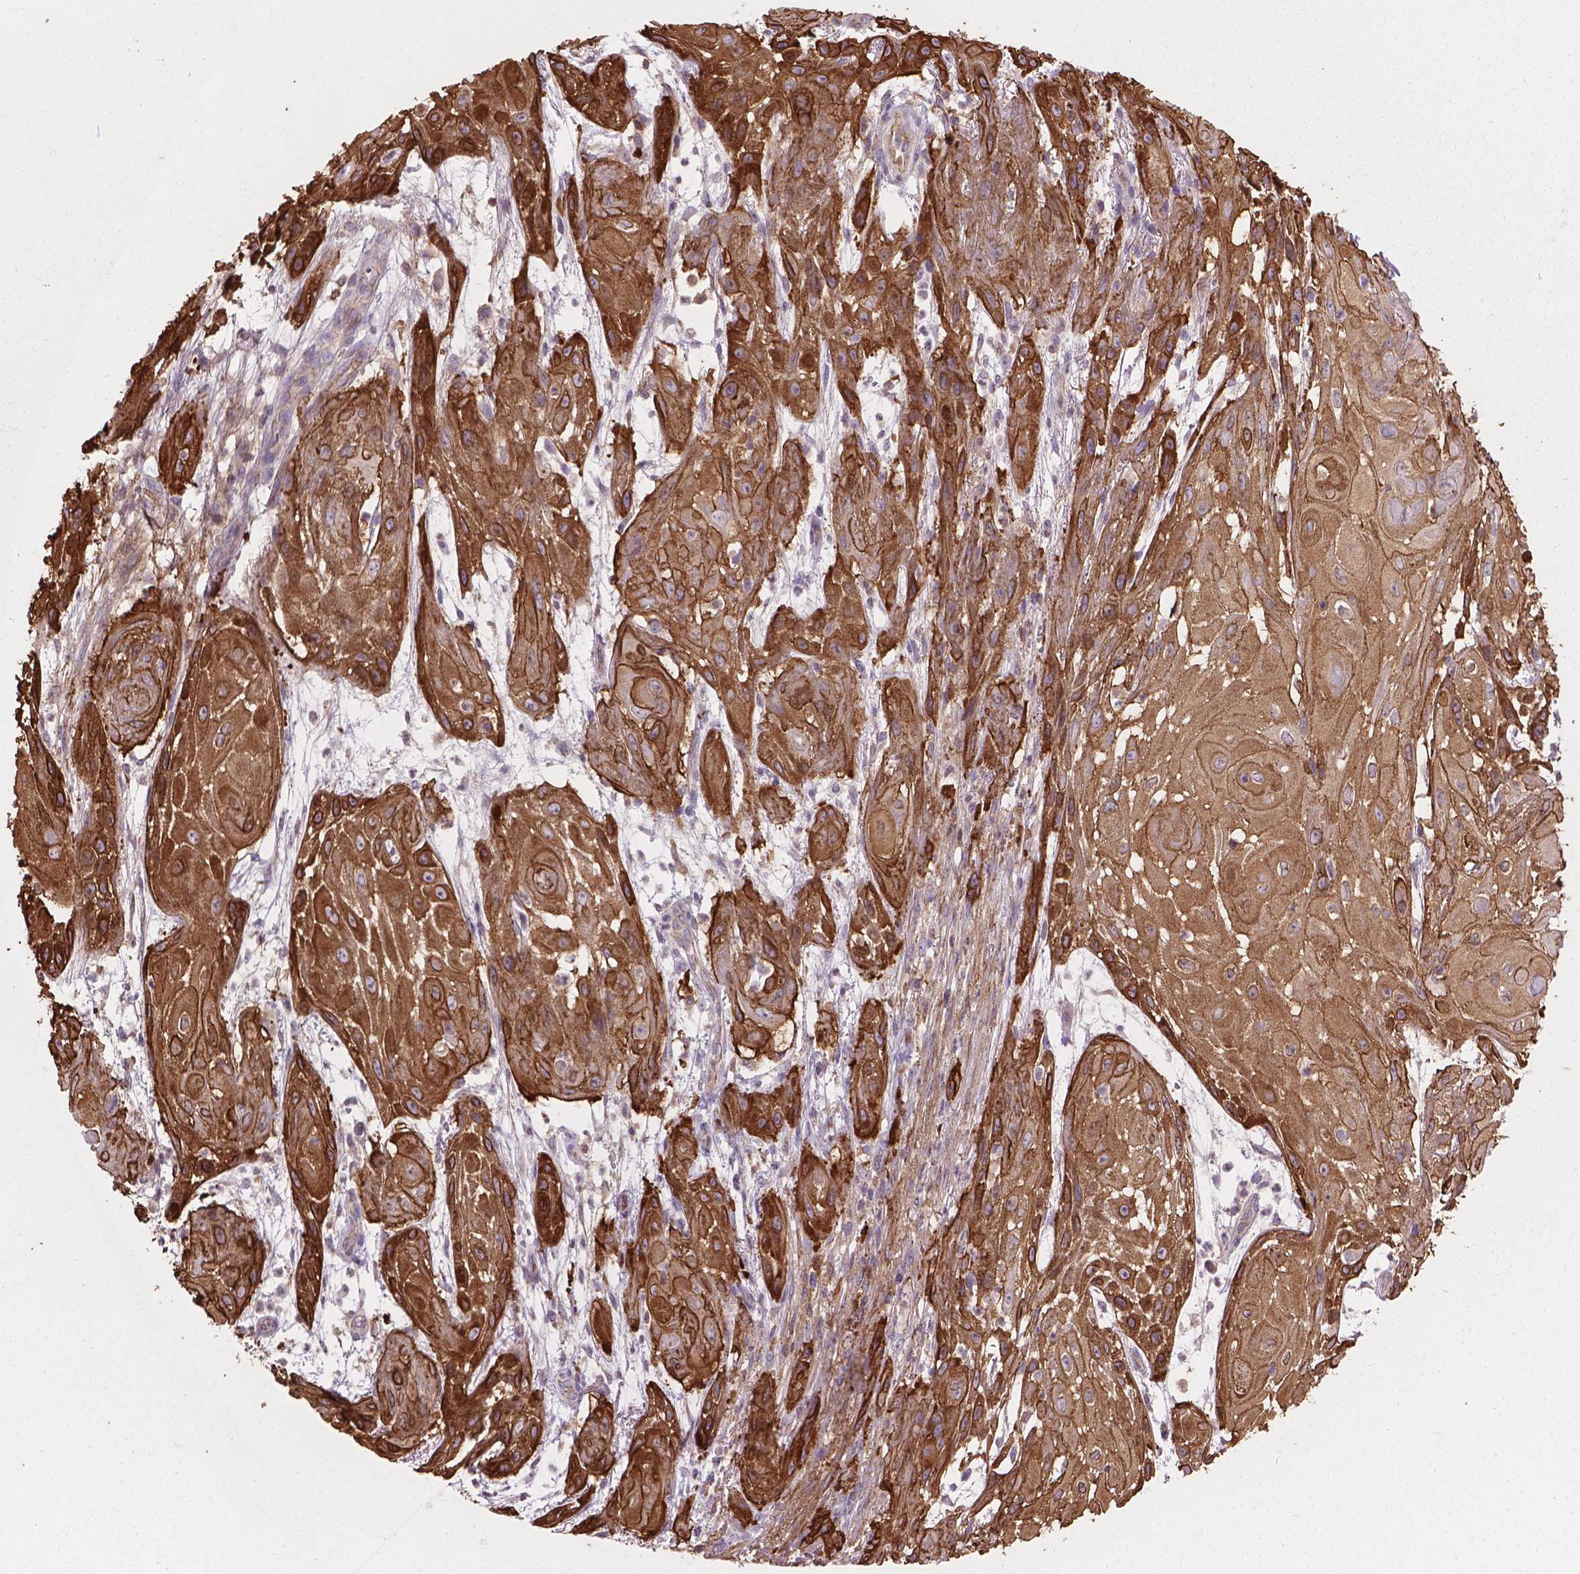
{"staining": {"intensity": "strong", "quantity": ">75%", "location": "cytoplasmic/membranous"}, "tissue": "skin cancer", "cell_type": "Tumor cells", "image_type": "cancer", "snomed": [{"axis": "morphology", "description": "Squamous cell carcinoma, NOS"}, {"axis": "topography", "description": "Skin"}], "caption": "The histopathology image displays a brown stain indicating the presence of a protein in the cytoplasmic/membranous of tumor cells in skin cancer.", "gene": "TCAF1", "patient": {"sex": "male", "age": 62}}